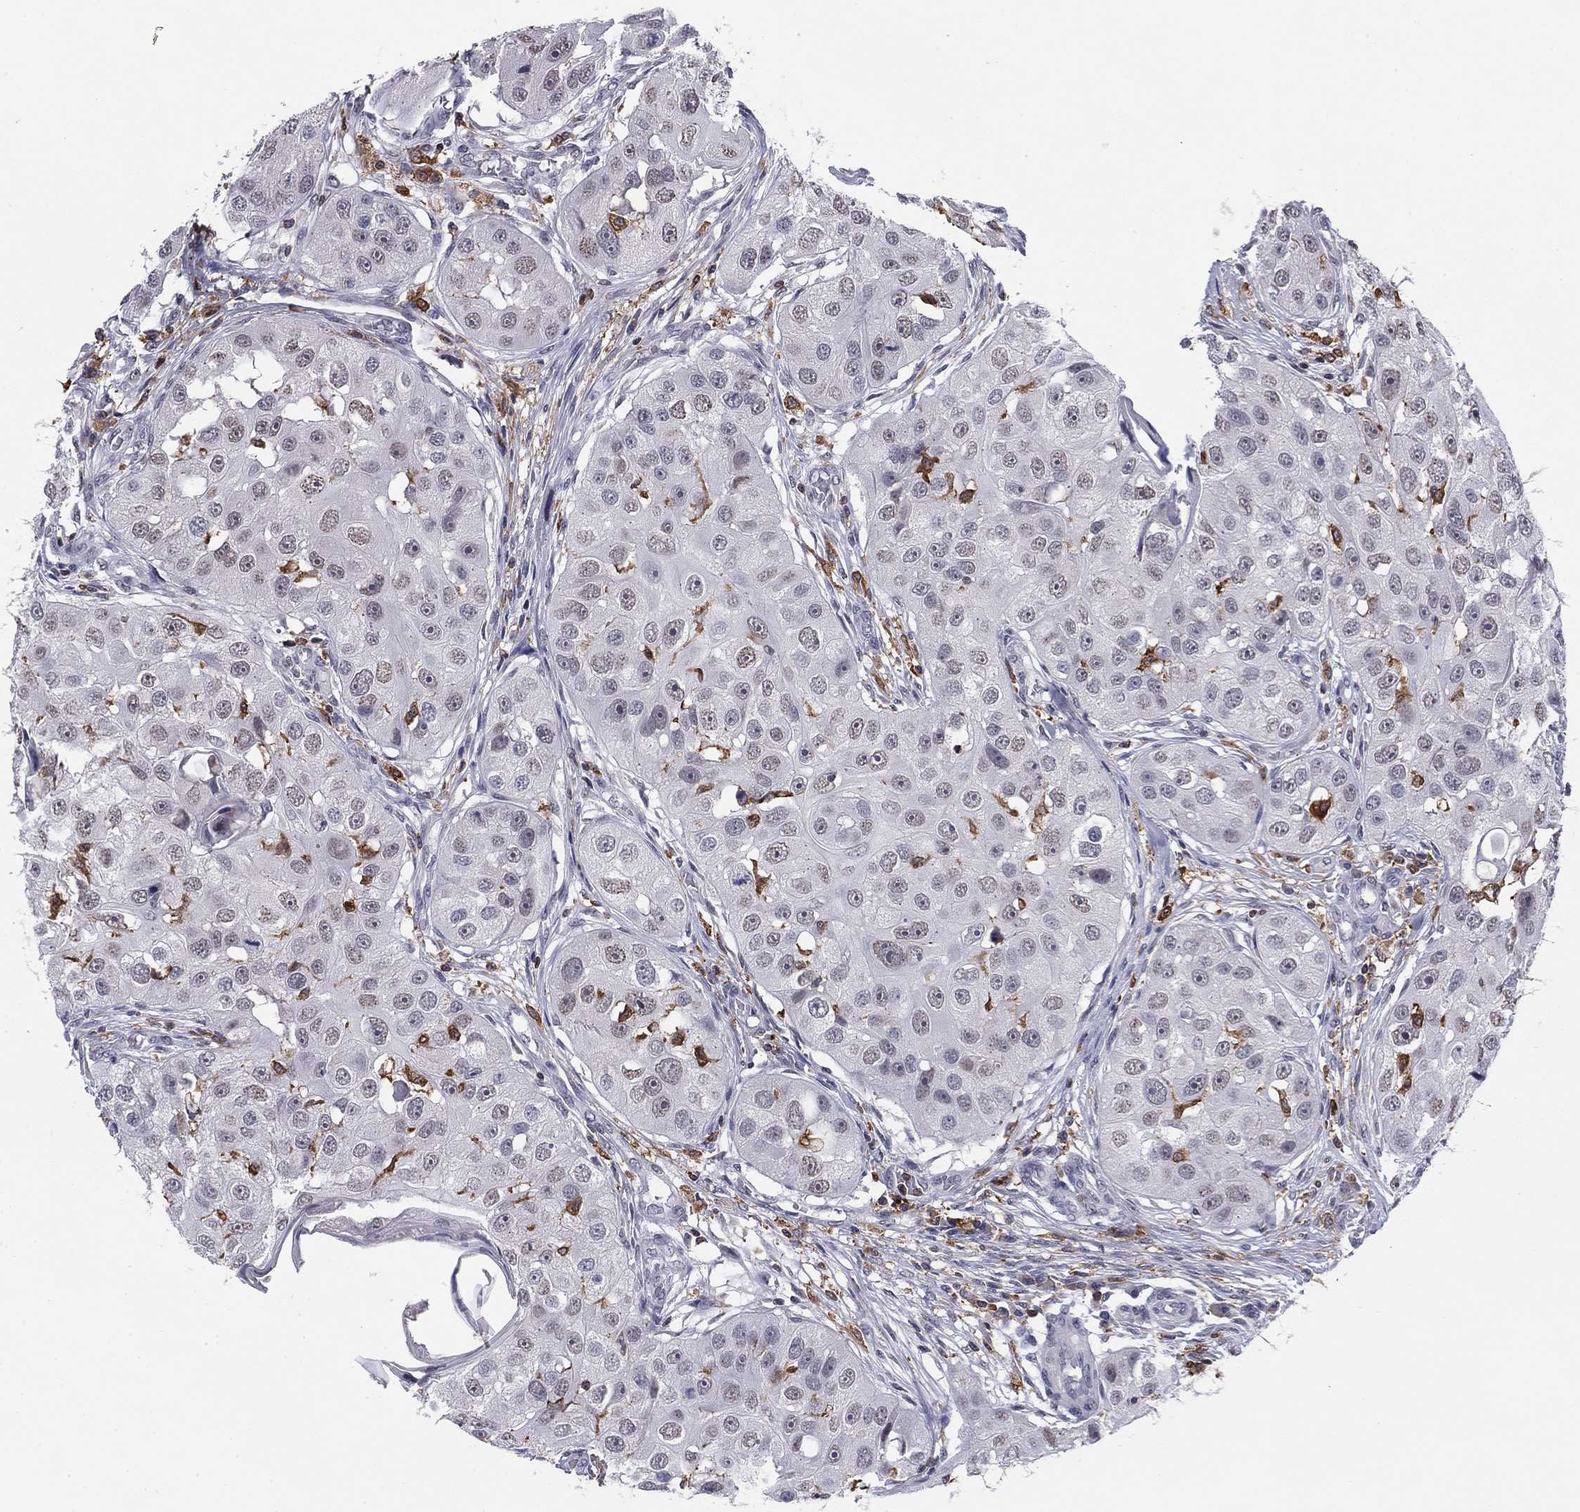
{"staining": {"intensity": "negative", "quantity": "none", "location": "none"}, "tissue": "head and neck cancer", "cell_type": "Tumor cells", "image_type": "cancer", "snomed": [{"axis": "morphology", "description": "Normal tissue, NOS"}, {"axis": "morphology", "description": "Squamous cell carcinoma, NOS"}, {"axis": "topography", "description": "Skeletal muscle"}, {"axis": "topography", "description": "Head-Neck"}], "caption": "Head and neck cancer stained for a protein using immunohistochemistry demonstrates no staining tumor cells.", "gene": "PLCB2", "patient": {"sex": "male", "age": 51}}